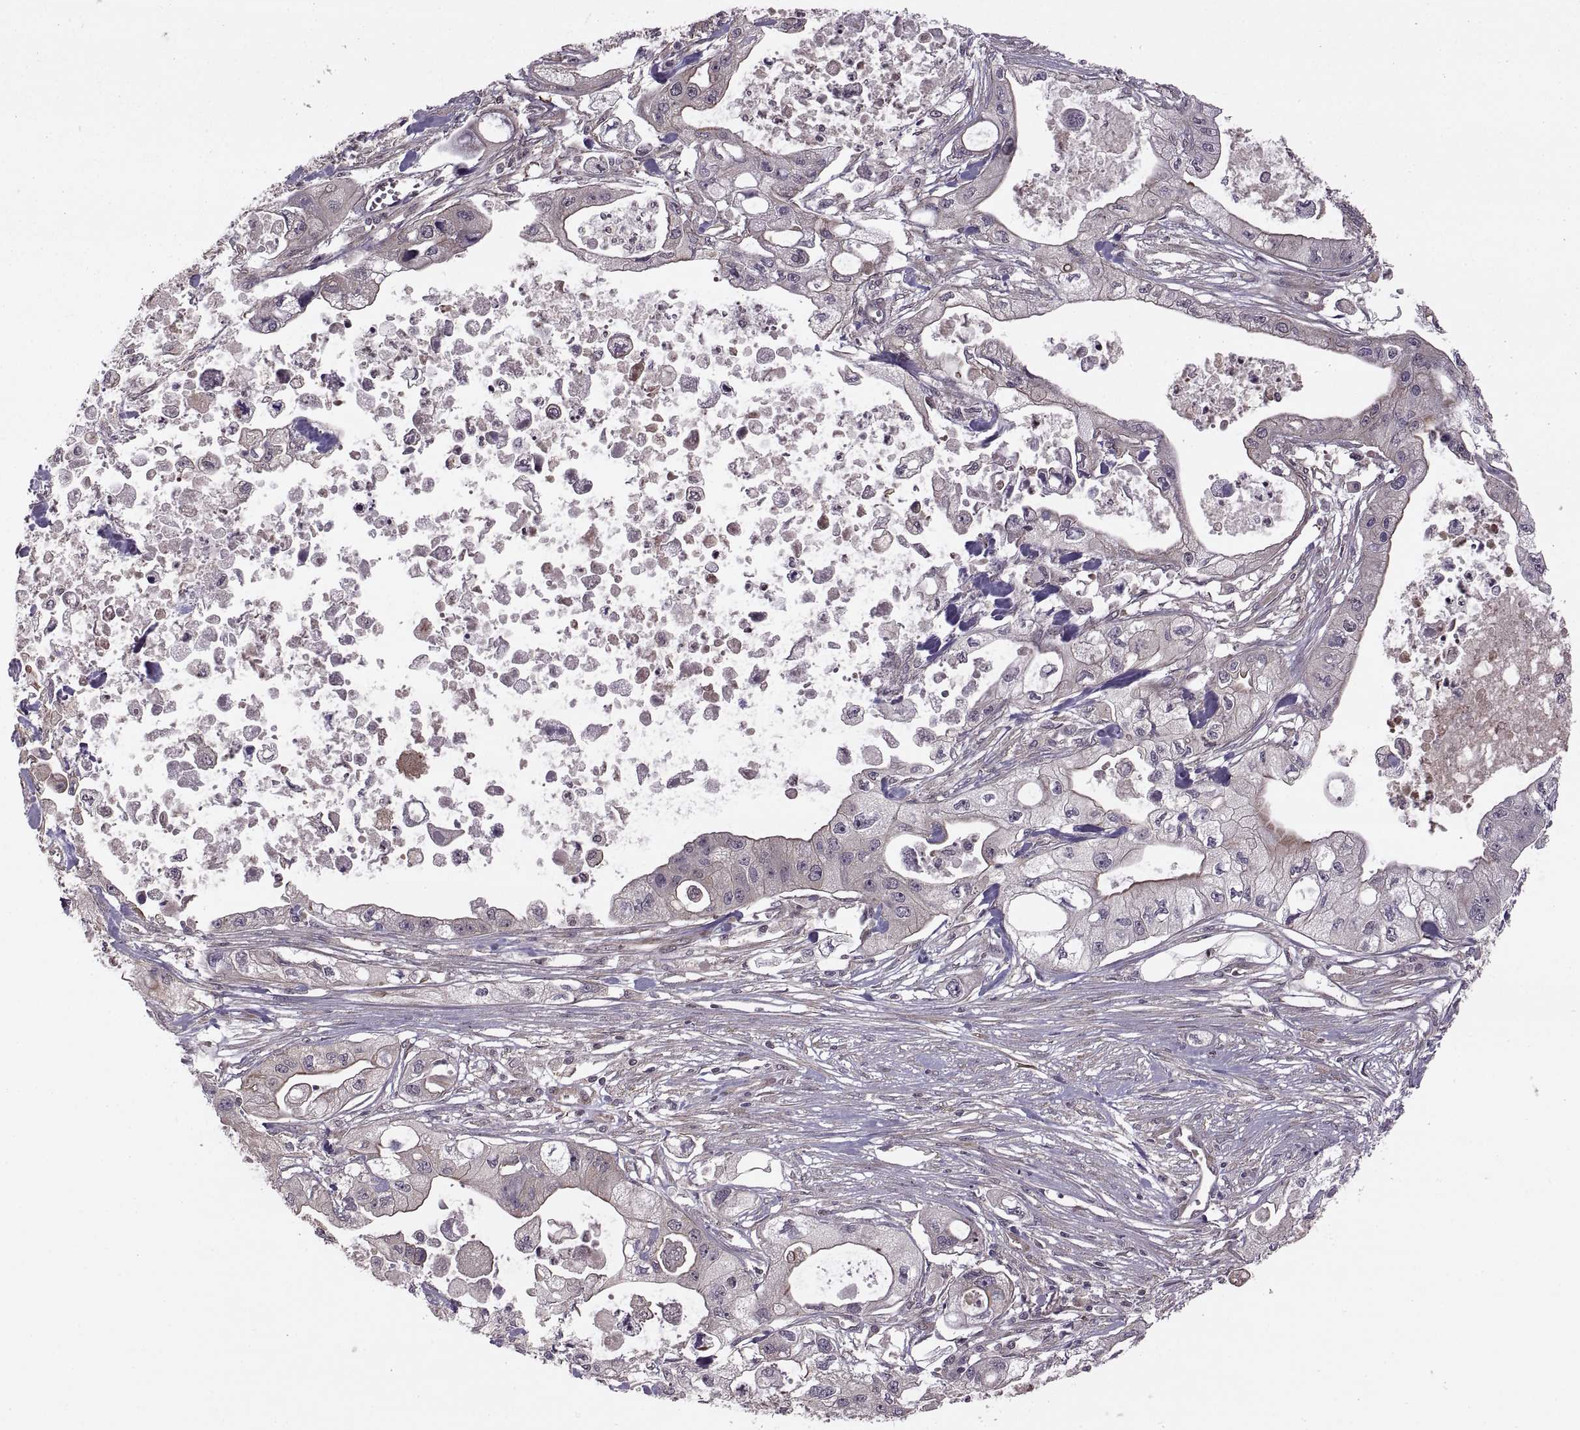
{"staining": {"intensity": "moderate", "quantity": "<25%", "location": "cytoplasmic/membranous"}, "tissue": "pancreatic cancer", "cell_type": "Tumor cells", "image_type": "cancer", "snomed": [{"axis": "morphology", "description": "Adenocarcinoma, NOS"}, {"axis": "topography", "description": "Pancreas"}], "caption": "About <25% of tumor cells in pancreatic cancer exhibit moderate cytoplasmic/membranous protein staining as visualized by brown immunohistochemical staining.", "gene": "DEDD", "patient": {"sex": "male", "age": 70}}